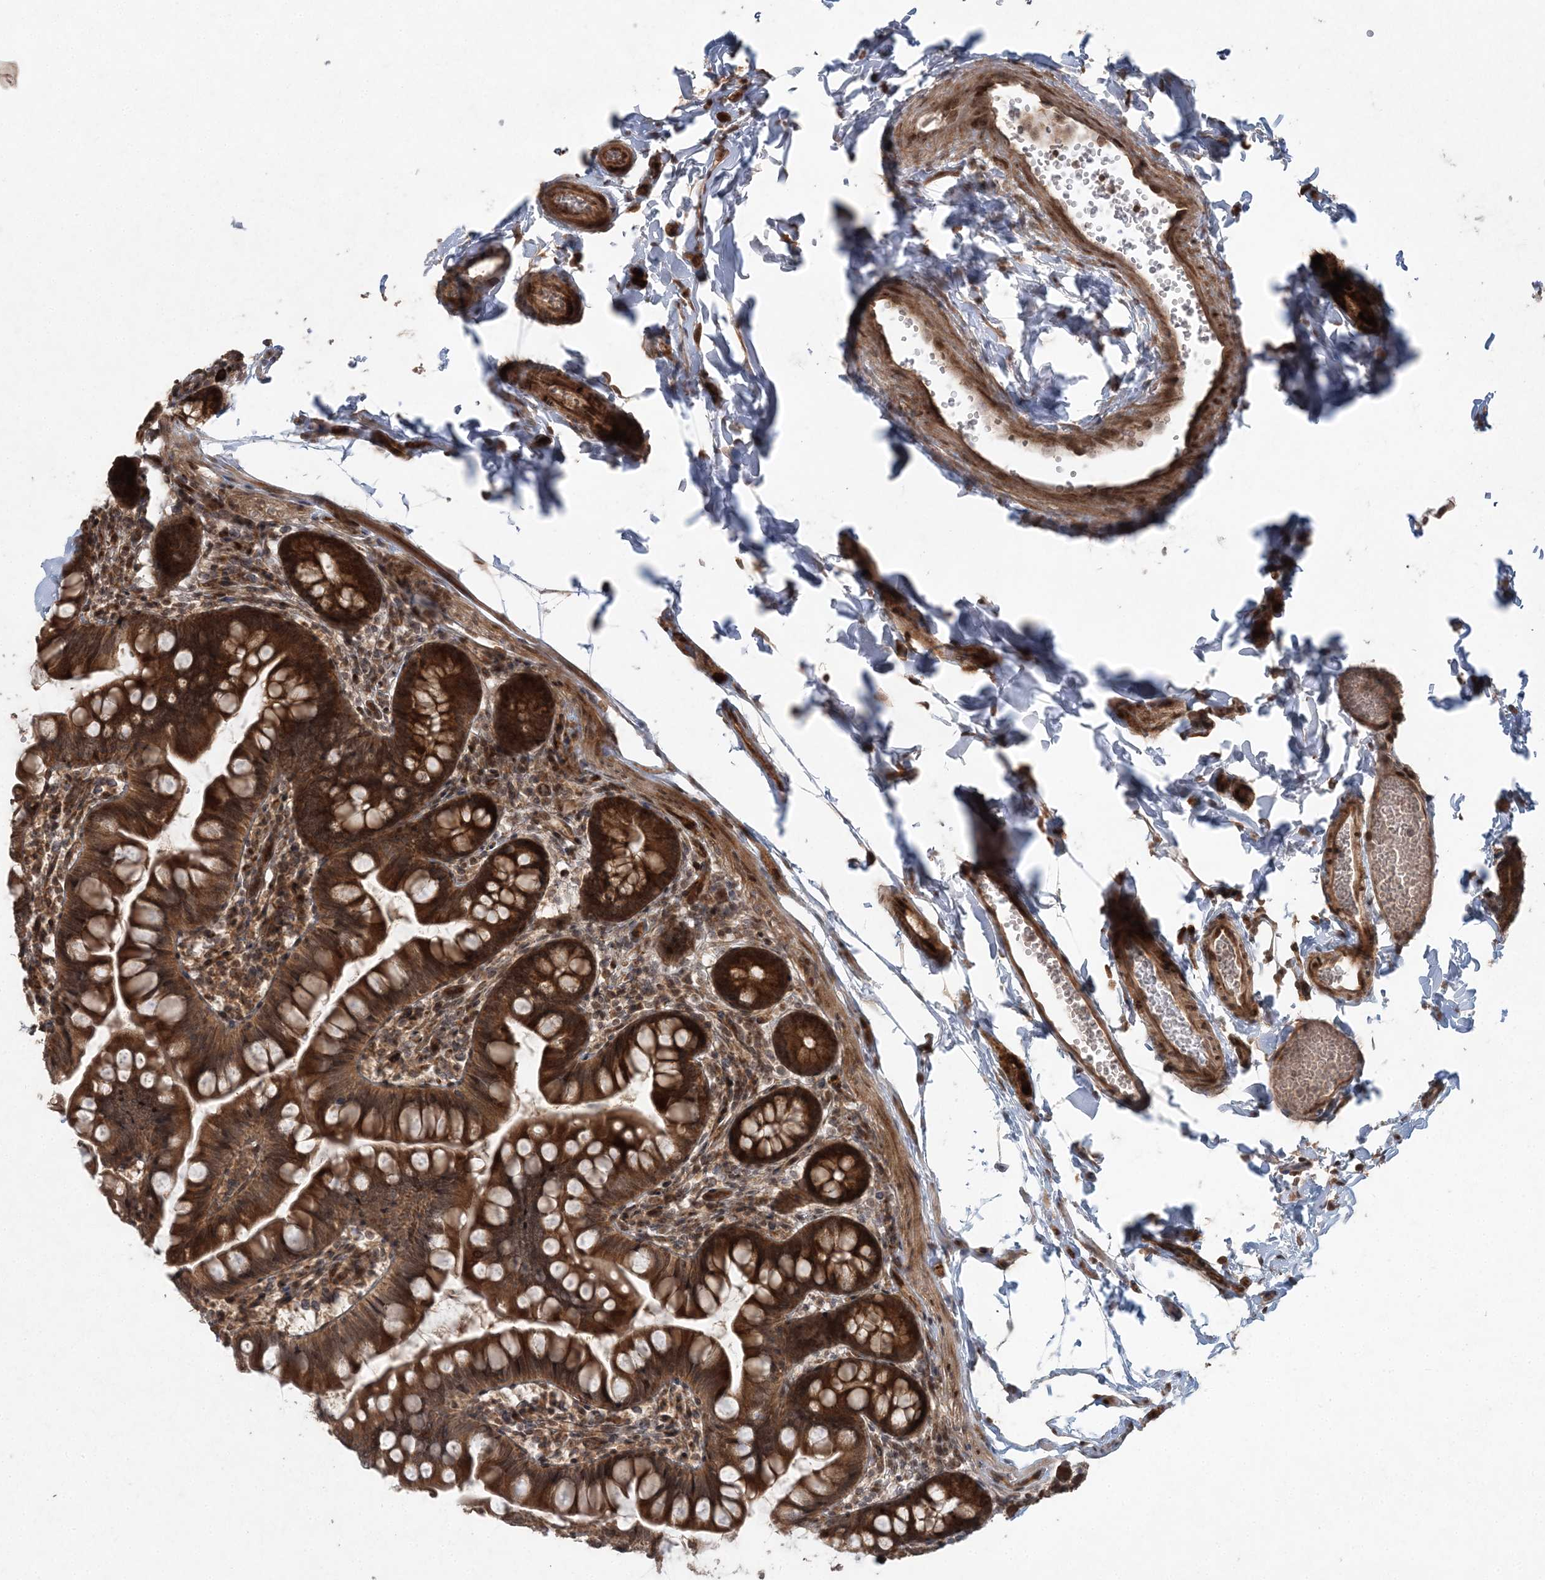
{"staining": {"intensity": "strong", "quantity": ">75%", "location": "cytoplasmic/membranous"}, "tissue": "small intestine", "cell_type": "Glandular cells", "image_type": "normal", "snomed": [{"axis": "morphology", "description": "Normal tissue, NOS"}, {"axis": "topography", "description": "Small intestine"}], "caption": "The photomicrograph shows immunohistochemical staining of benign small intestine. There is strong cytoplasmic/membranous expression is appreciated in about >75% of glandular cells. (DAB IHC, brown staining for protein, blue staining for nuclei).", "gene": "SERINC1", "patient": {"sex": "male", "age": 7}}